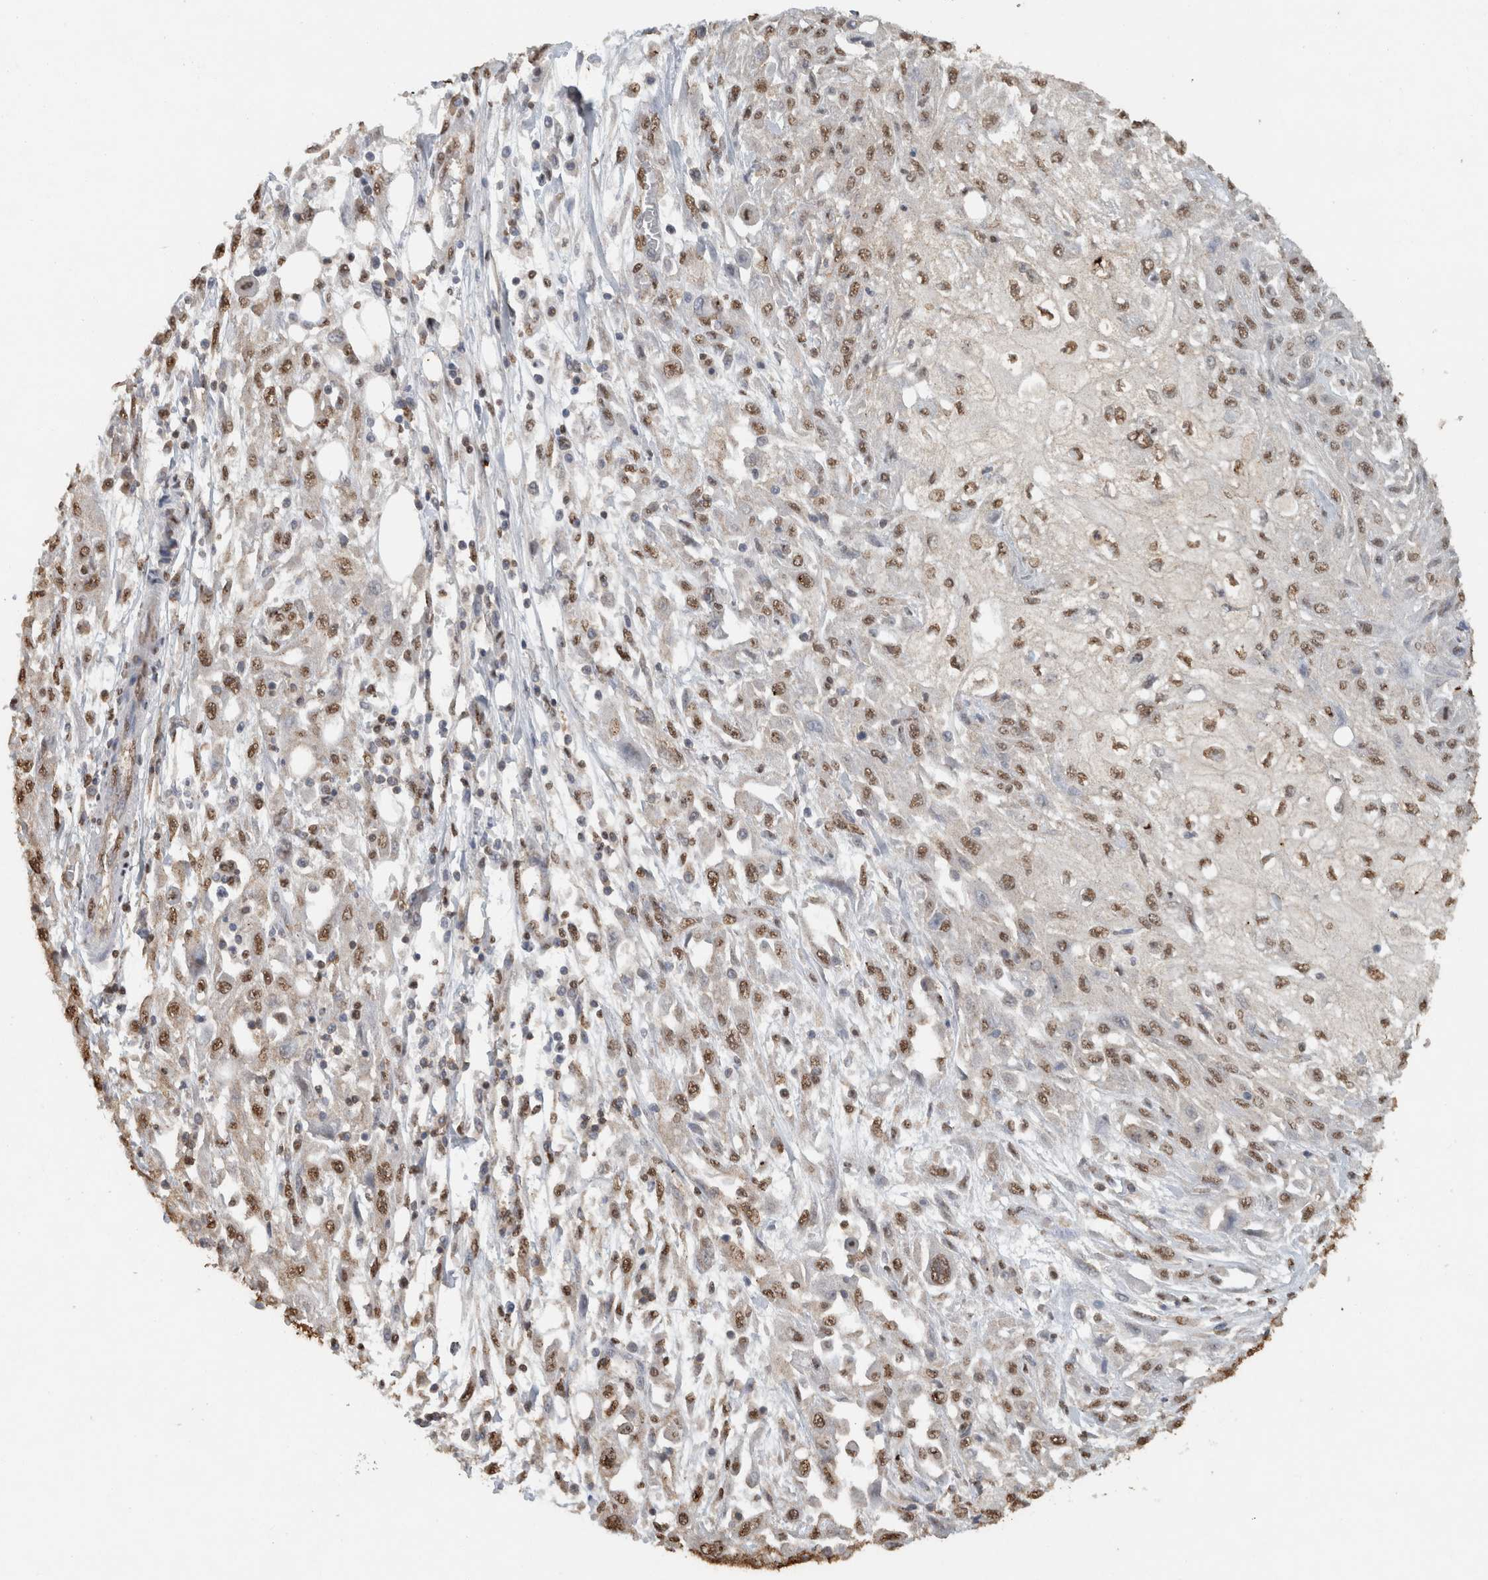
{"staining": {"intensity": "moderate", "quantity": ">75%", "location": "nuclear"}, "tissue": "skin cancer", "cell_type": "Tumor cells", "image_type": "cancer", "snomed": [{"axis": "morphology", "description": "Squamous cell carcinoma, NOS"}, {"axis": "morphology", "description": "Squamous cell carcinoma, metastatic, NOS"}, {"axis": "topography", "description": "Skin"}, {"axis": "topography", "description": "Lymph node"}], "caption": "The image reveals immunohistochemical staining of metastatic squamous cell carcinoma (skin). There is moderate nuclear staining is present in about >75% of tumor cells.", "gene": "HAND2", "patient": {"sex": "male", "age": 75}}